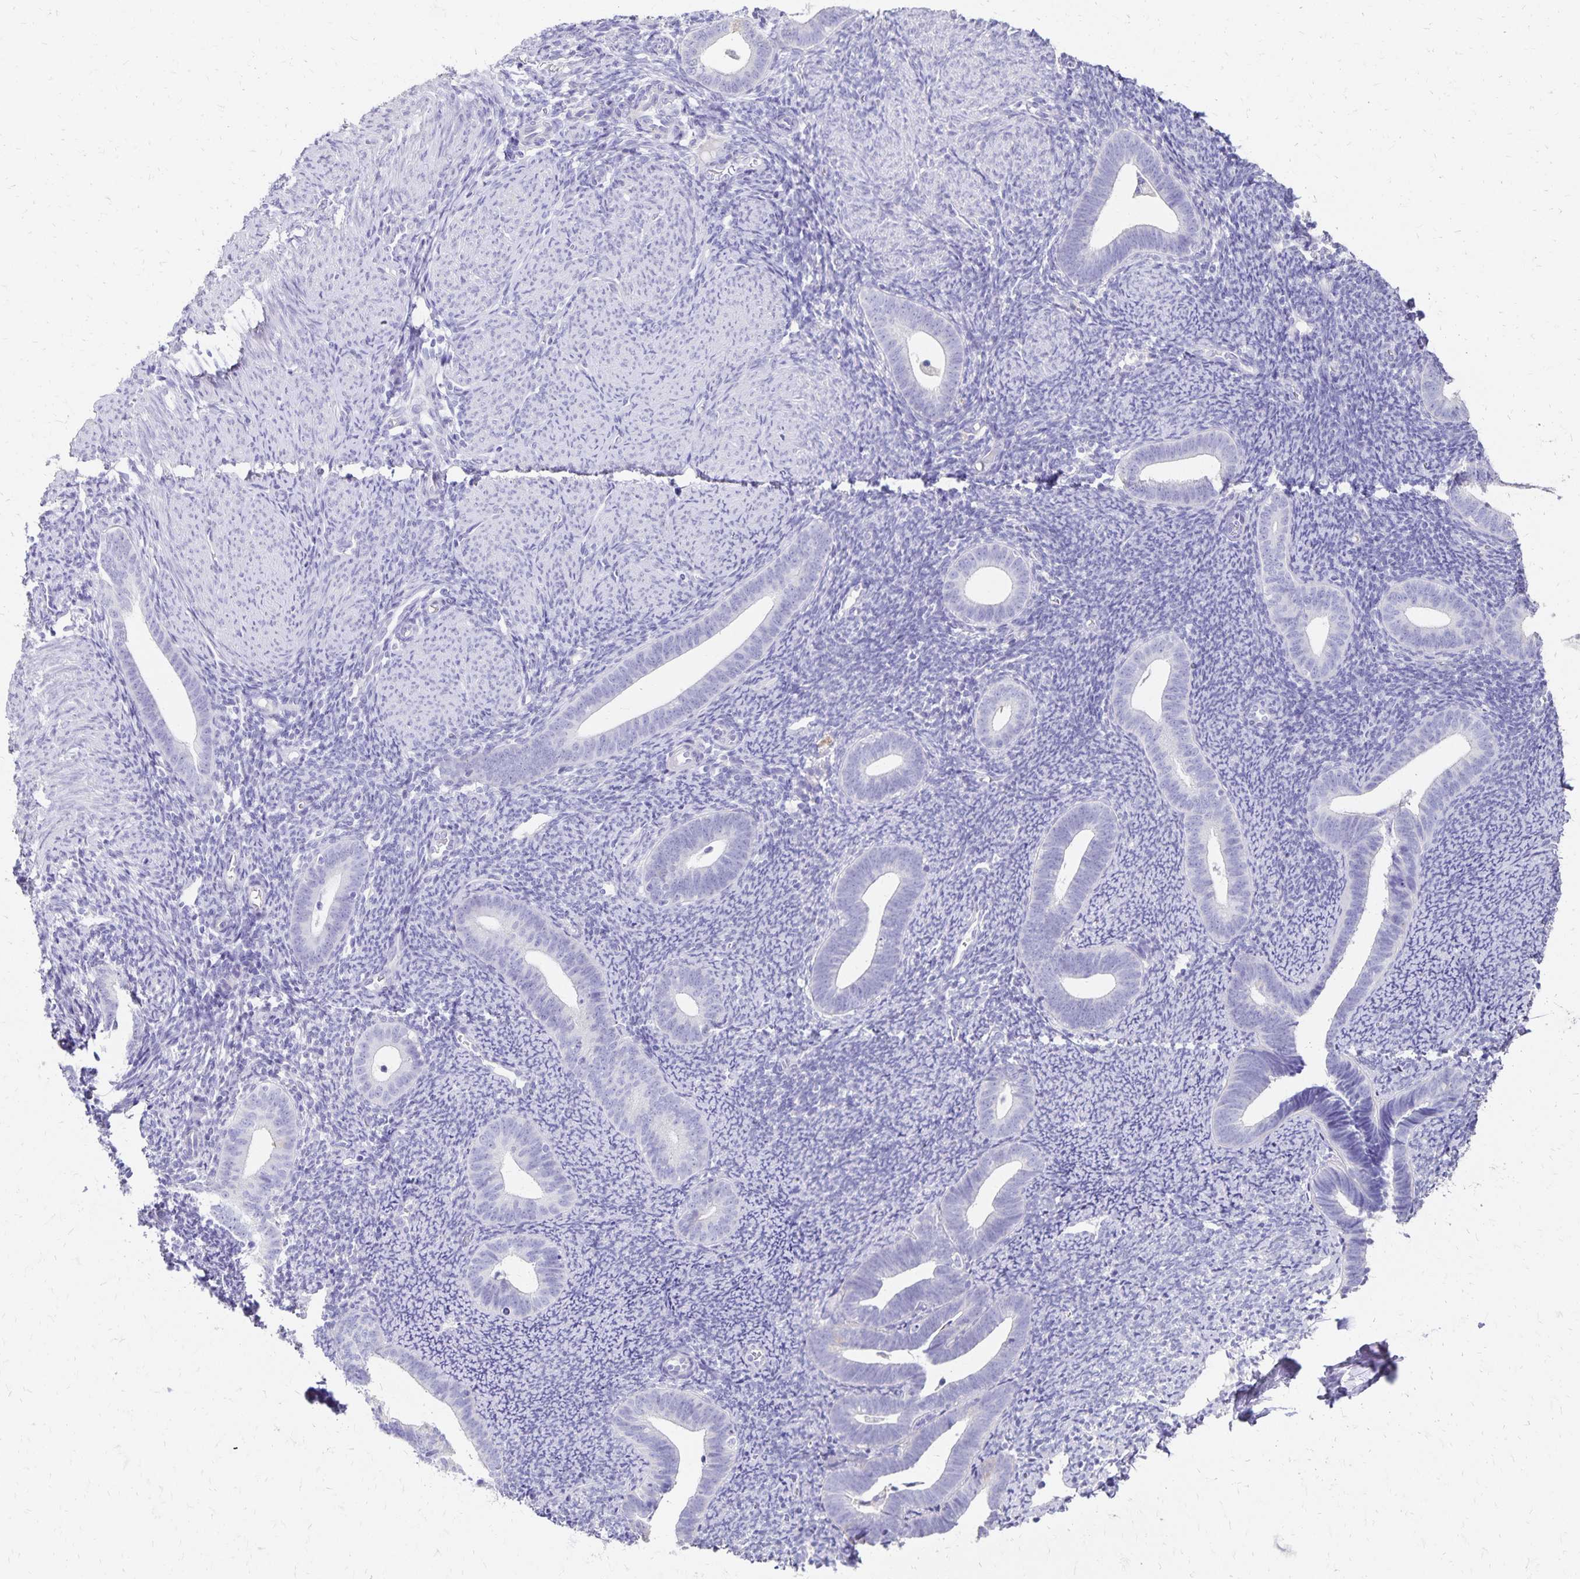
{"staining": {"intensity": "negative", "quantity": "none", "location": "none"}, "tissue": "endometrium", "cell_type": "Cells in endometrial stroma", "image_type": "normal", "snomed": [{"axis": "morphology", "description": "Normal tissue, NOS"}, {"axis": "topography", "description": "Endometrium"}], "caption": "Immunohistochemistry photomicrograph of unremarkable endometrium stained for a protein (brown), which reveals no staining in cells in endometrial stroma.", "gene": "DYNLT4", "patient": {"sex": "female", "age": 39}}